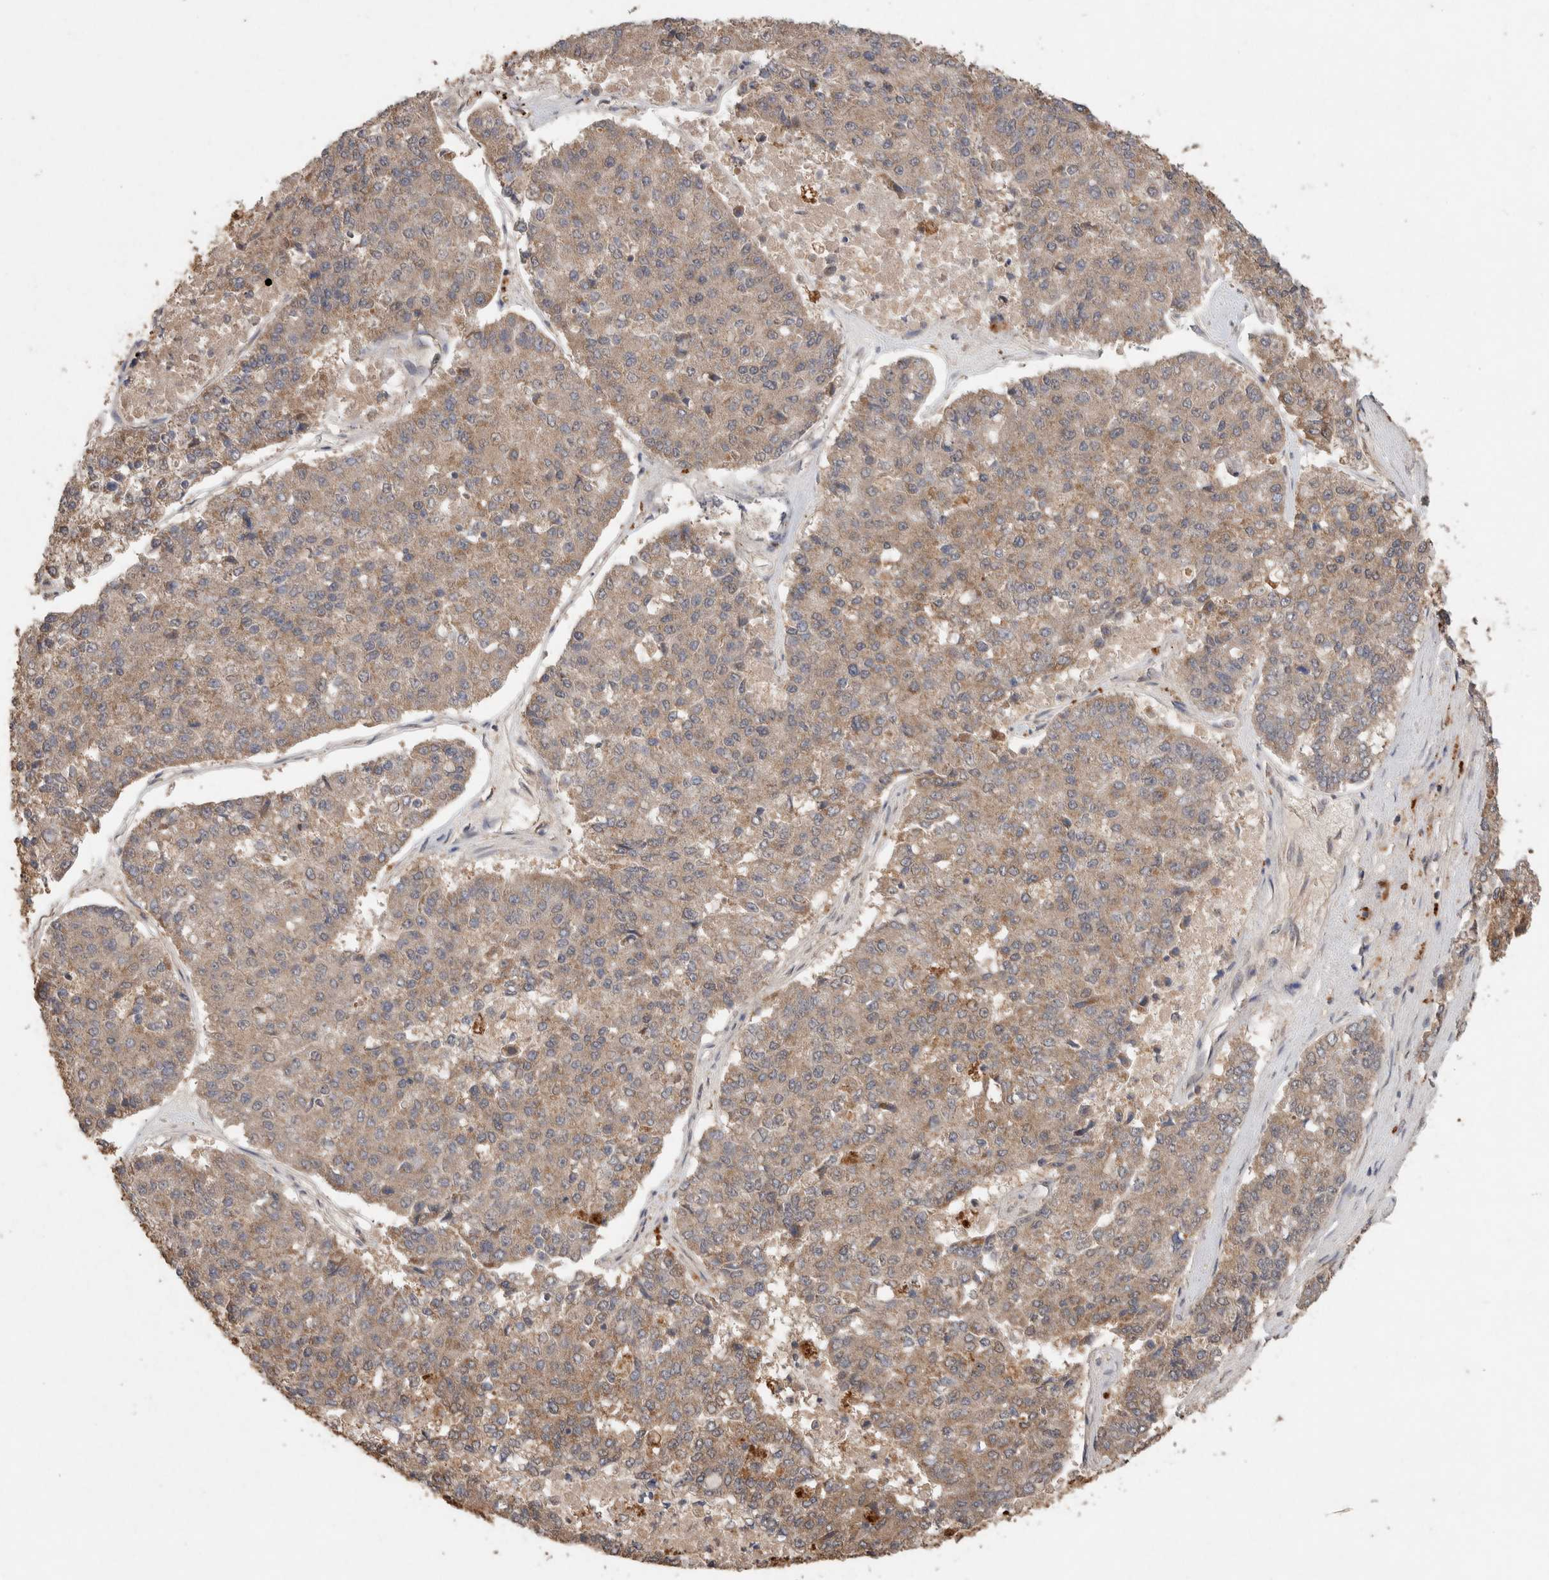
{"staining": {"intensity": "weak", "quantity": ">75%", "location": "cytoplasmic/membranous"}, "tissue": "pancreatic cancer", "cell_type": "Tumor cells", "image_type": "cancer", "snomed": [{"axis": "morphology", "description": "Adenocarcinoma, NOS"}, {"axis": "topography", "description": "Pancreas"}], "caption": "A histopathology image of adenocarcinoma (pancreatic) stained for a protein shows weak cytoplasmic/membranous brown staining in tumor cells. The staining is performed using DAB brown chromogen to label protein expression. The nuclei are counter-stained blue using hematoxylin.", "gene": "KCNJ5", "patient": {"sex": "male", "age": 50}}